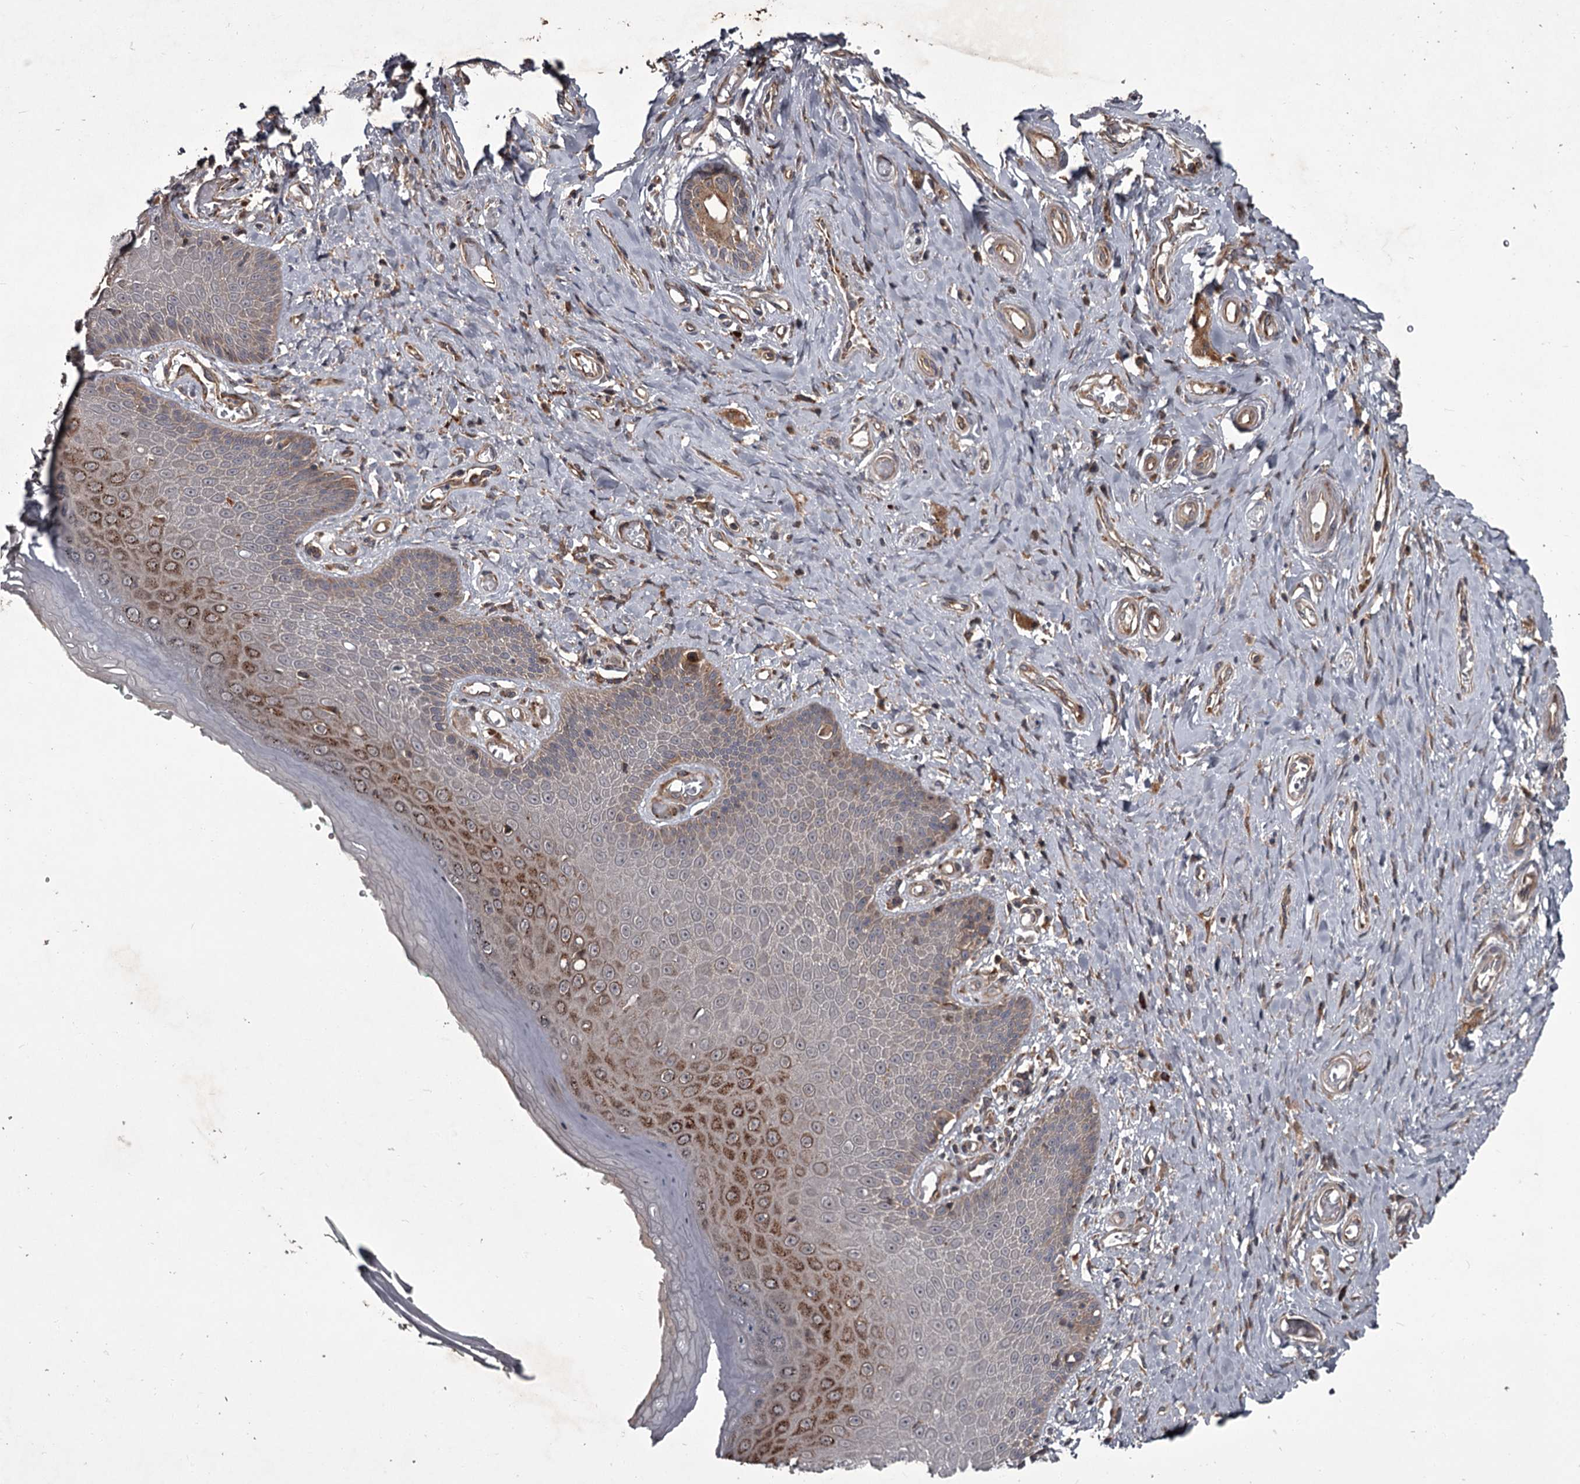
{"staining": {"intensity": "moderate", "quantity": "25%-75%", "location": "cytoplasmic/membranous"}, "tissue": "skin", "cell_type": "Epidermal cells", "image_type": "normal", "snomed": [{"axis": "morphology", "description": "Normal tissue, NOS"}, {"axis": "topography", "description": "Anal"}], "caption": "DAB immunohistochemical staining of unremarkable skin reveals moderate cytoplasmic/membranous protein expression in about 25%-75% of epidermal cells.", "gene": "UNC93B1", "patient": {"sex": "male", "age": 78}}